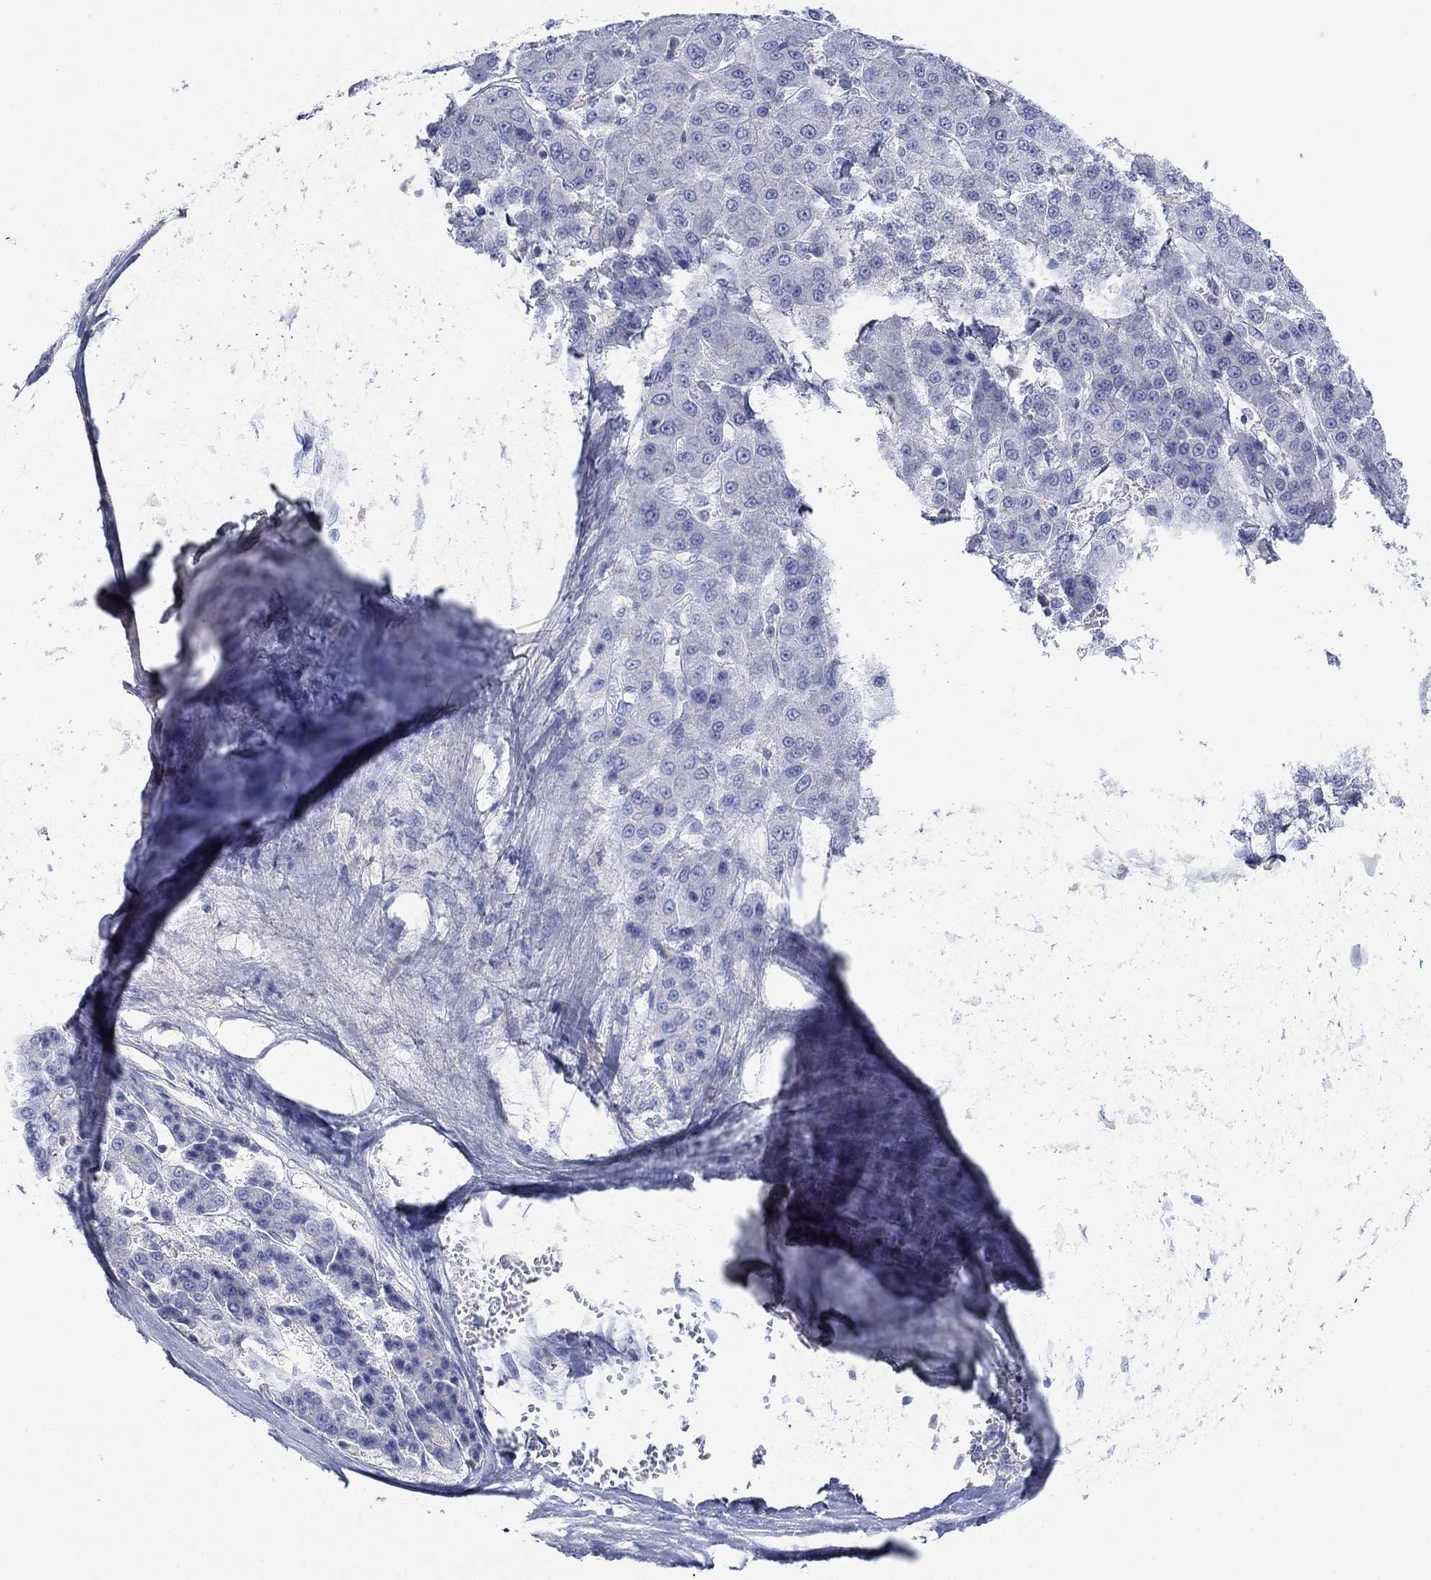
{"staining": {"intensity": "negative", "quantity": "none", "location": "none"}, "tissue": "liver cancer", "cell_type": "Tumor cells", "image_type": "cancer", "snomed": [{"axis": "morphology", "description": "Carcinoma, Hepatocellular, NOS"}, {"axis": "topography", "description": "Liver"}], "caption": "Human liver hepatocellular carcinoma stained for a protein using IHC reveals no staining in tumor cells.", "gene": "PPIL6", "patient": {"sex": "male", "age": 70}}